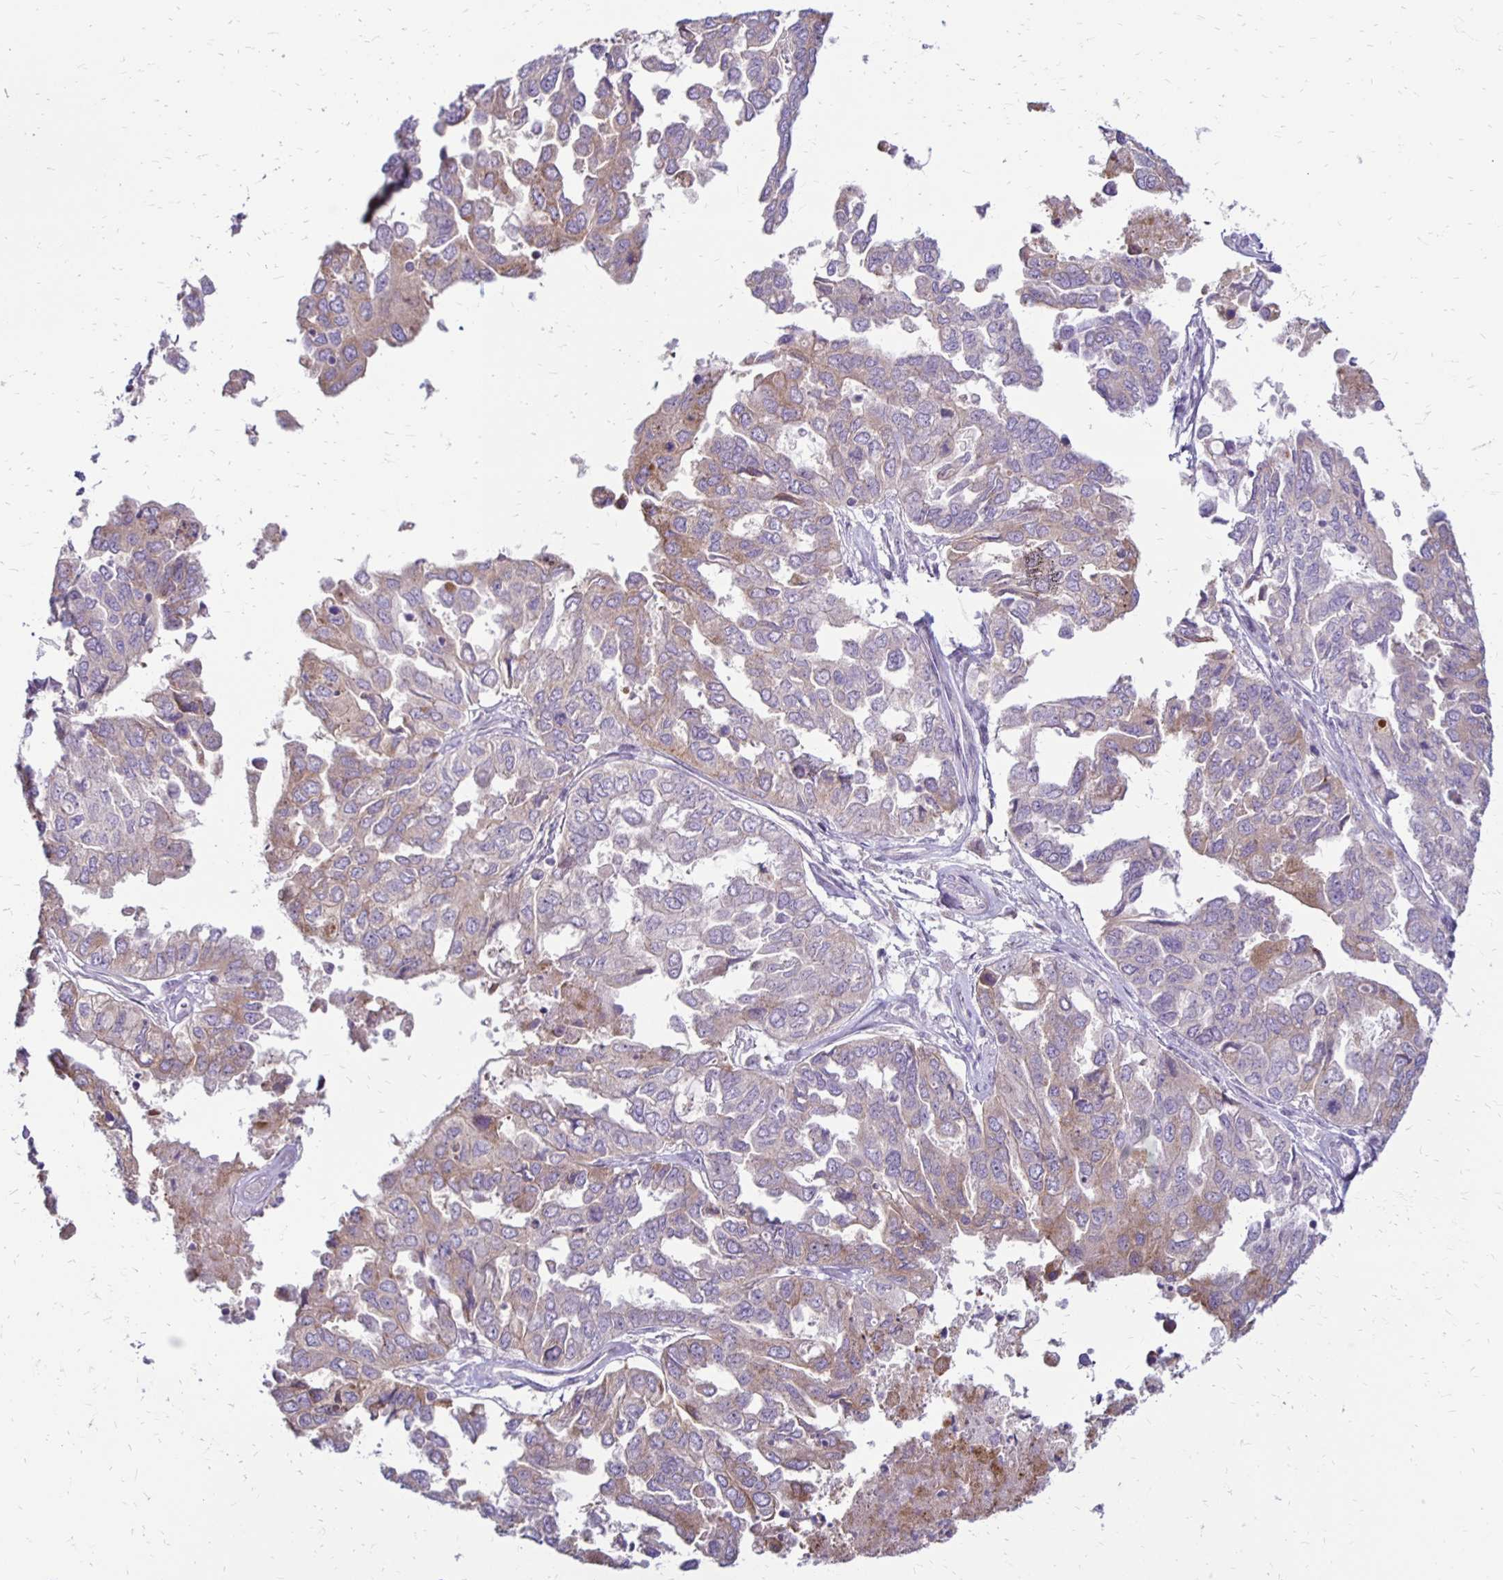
{"staining": {"intensity": "weak", "quantity": "<25%", "location": "cytoplasmic/membranous"}, "tissue": "ovarian cancer", "cell_type": "Tumor cells", "image_type": "cancer", "snomed": [{"axis": "morphology", "description": "Cystadenocarcinoma, serous, NOS"}, {"axis": "topography", "description": "Ovary"}], "caption": "Serous cystadenocarcinoma (ovarian) was stained to show a protein in brown. There is no significant staining in tumor cells.", "gene": "KATNBL1", "patient": {"sex": "female", "age": 53}}